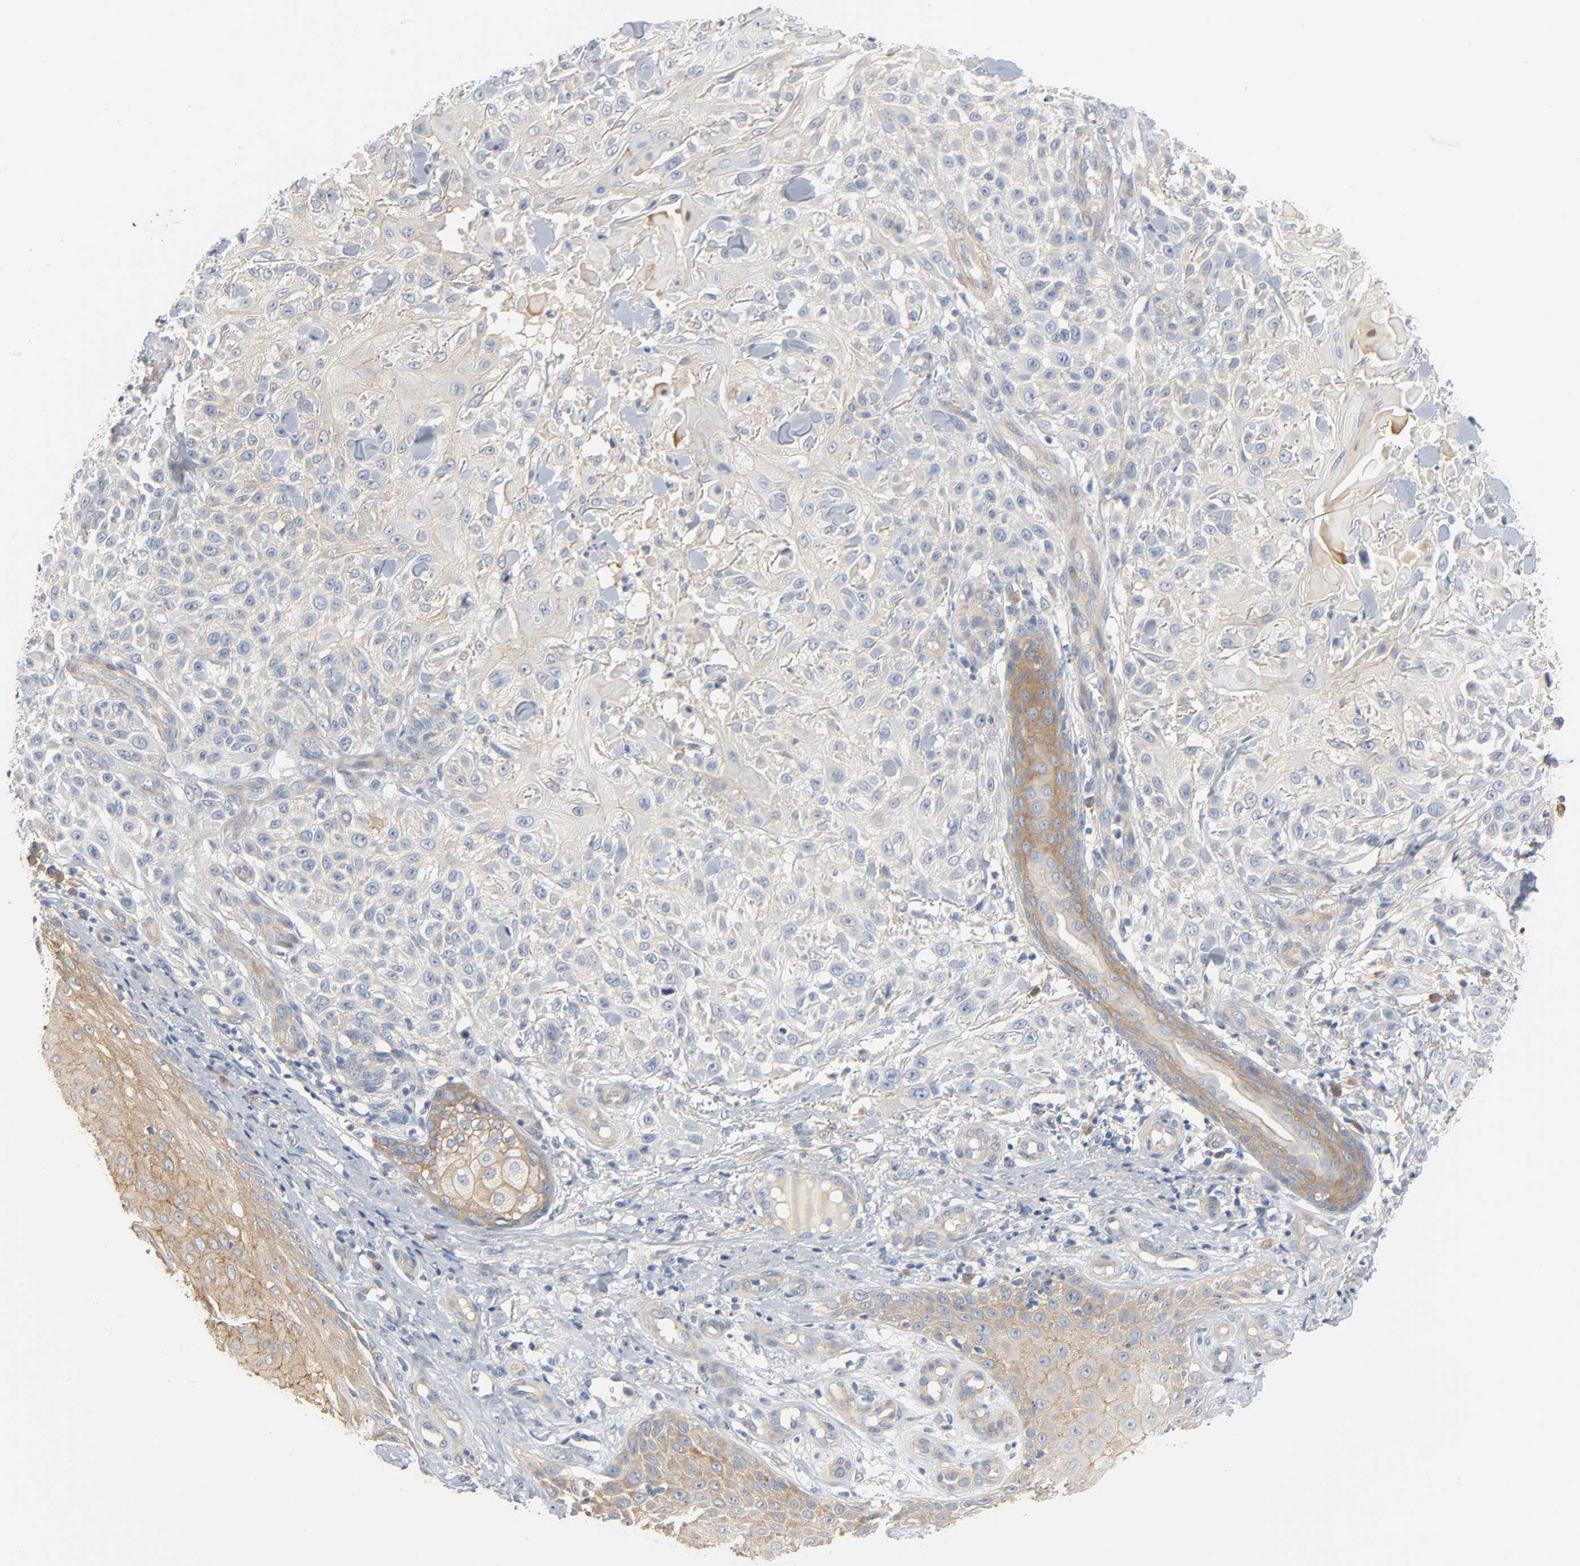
{"staining": {"intensity": "weak", "quantity": "25%-75%", "location": "cytoplasmic/membranous"}, "tissue": "skin cancer", "cell_type": "Tumor cells", "image_type": "cancer", "snomed": [{"axis": "morphology", "description": "Squamous cell carcinoma, NOS"}, {"axis": "topography", "description": "Skin"}], "caption": "Tumor cells demonstrate low levels of weak cytoplasmic/membranous staining in about 25%-75% of cells in human skin cancer.", "gene": "ARPC1A", "patient": {"sex": "female", "age": 42}}